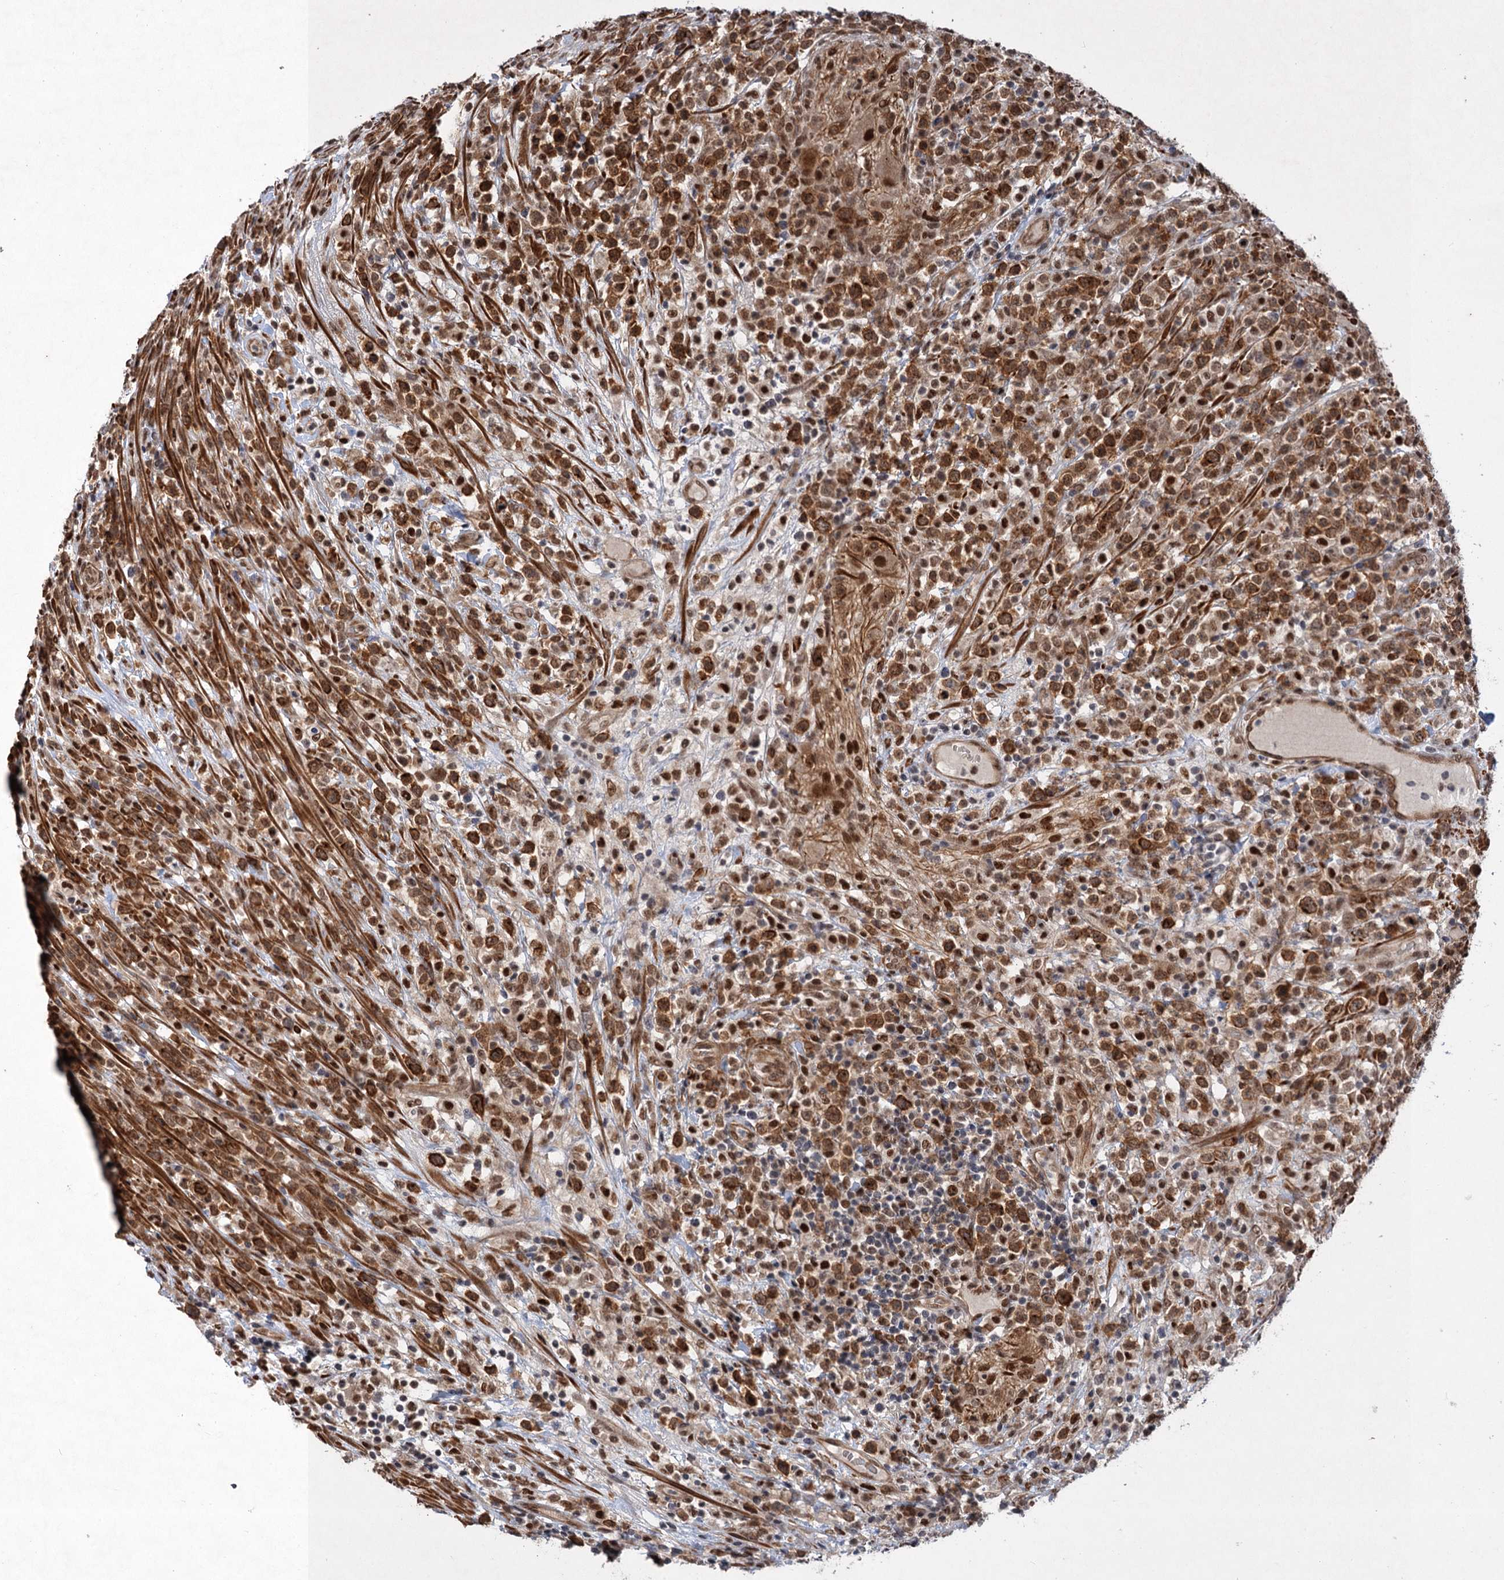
{"staining": {"intensity": "strong", "quantity": ">75%", "location": "cytoplasmic/membranous,nuclear"}, "tissue": "lymphoma", "cell_type": "Tumor cells", "image_type": "cancer", "snomed": [{"axis": "morphology", "description": "Malignant lymphoma, non-Hodgkin's type, High grade"}, {"axis": "topography", "description": "Colon"}], "caption": "High-power microscopy captured an immunohistochemistry image of lymphoma, revealing strong cytoplasmic/membranous and nuclear expression in about >75% of tumor cells. (Brightfield microscopy of DAB IHC at high magnification).", "gene": "TTC31", "patient": {"sex": "female", "age": 53}}